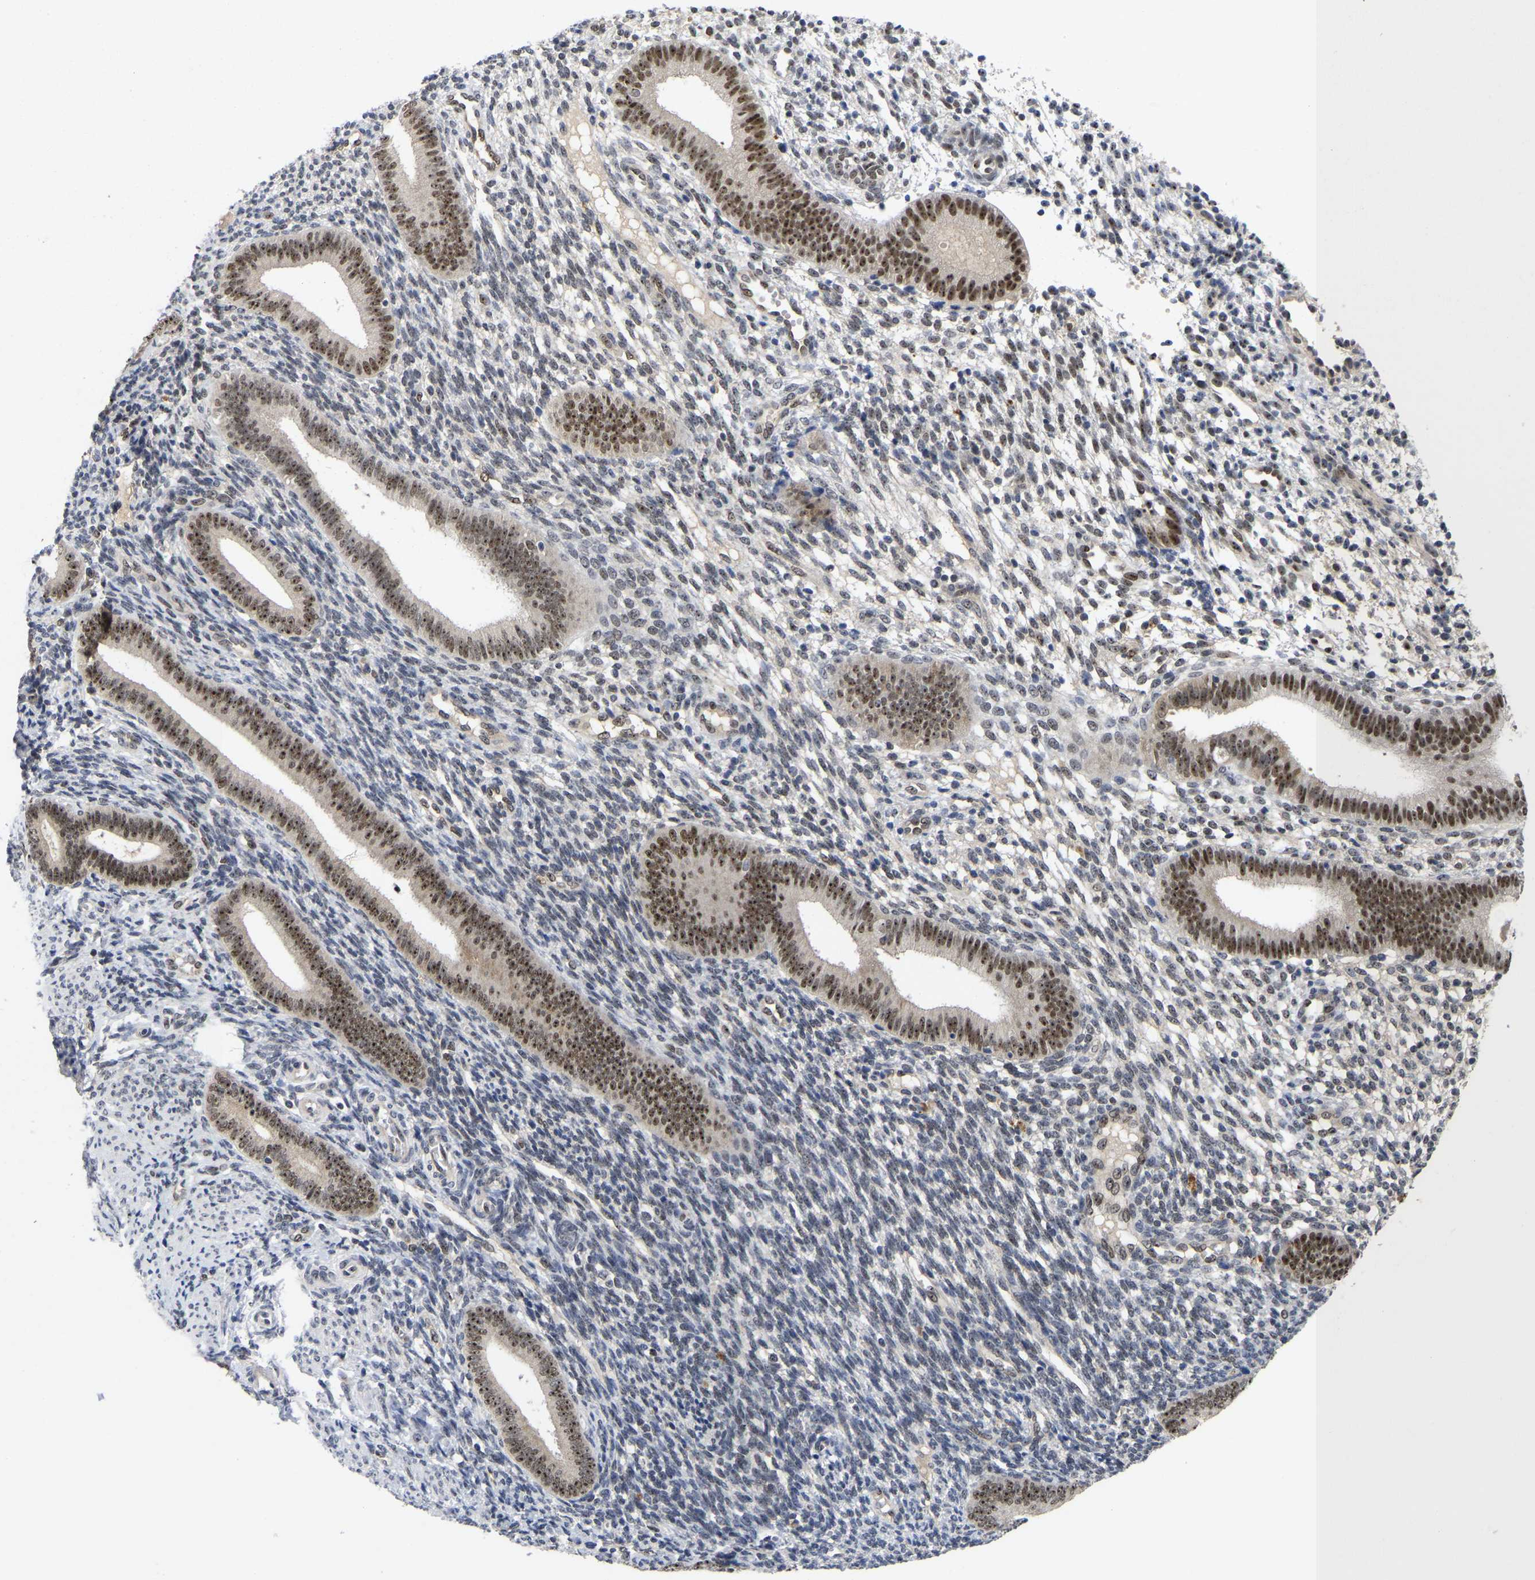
{"staining": {"intensity": "weak", "quantity": "<25%", "location": "nuclear"}, "tissue": "endometrium", "cell_type": "Cells in endometrial stroma", "image_type": "normal", "snomed": [{"axis": "morphology", "description": "Normal tissue, NOS"}, {"axis": "topography", "description": "Uterus"}, {"axis": "topography", "description": "Endometrium"}], "caption": "Endometrium was stained to show a protein in brown. There is no significant staining in cells in endometrial stroma. (Brightfield microscopy of DAB (3,3'-diaminobenzidine) IHC at high magnification).", "gene": "NLE1", "patient": {"sex": "female", "age": 33}}